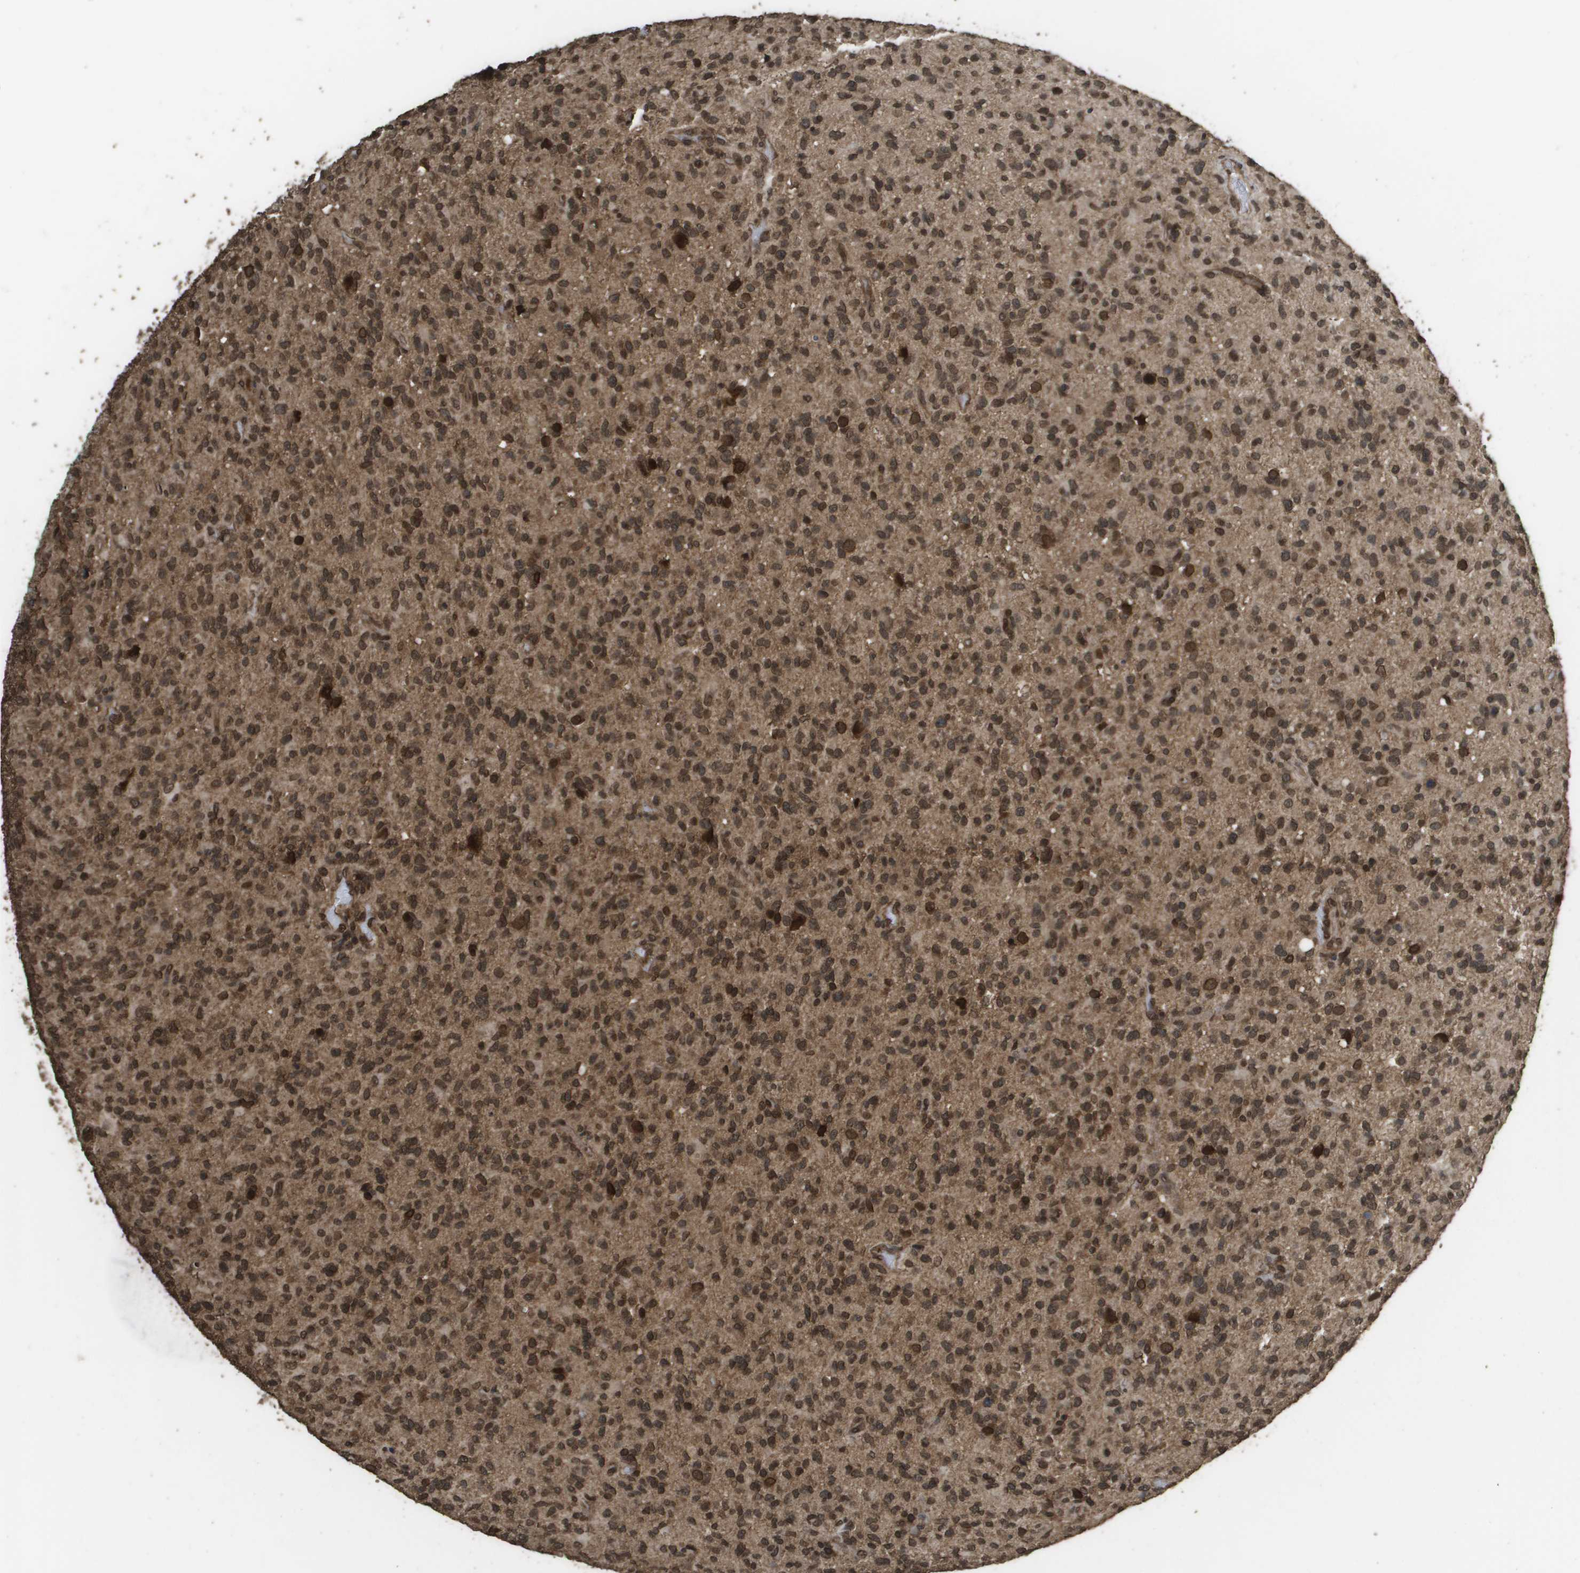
{"staining": {"intensity": "moderate", "quantity": ">75%", "location": "cytoplasmic/membranous,nuclear"}, "tissue": "glioma", "cell_type": "Tumor cells", "image_type": "cancer", "snomed": [{"axis": "morphology", "description": "Glioma, malignant, High grade"}, {"axis": "topography", "description": "Brain"}], "caption": "Protein expression analysis of malignant glioma (high-grade) shows moderate cytoplasmic/membranous and nuclear expression in about >75% of tumor cells.", "gene": "AXIN2", "patient": {"sex": "male", "age": 71}}